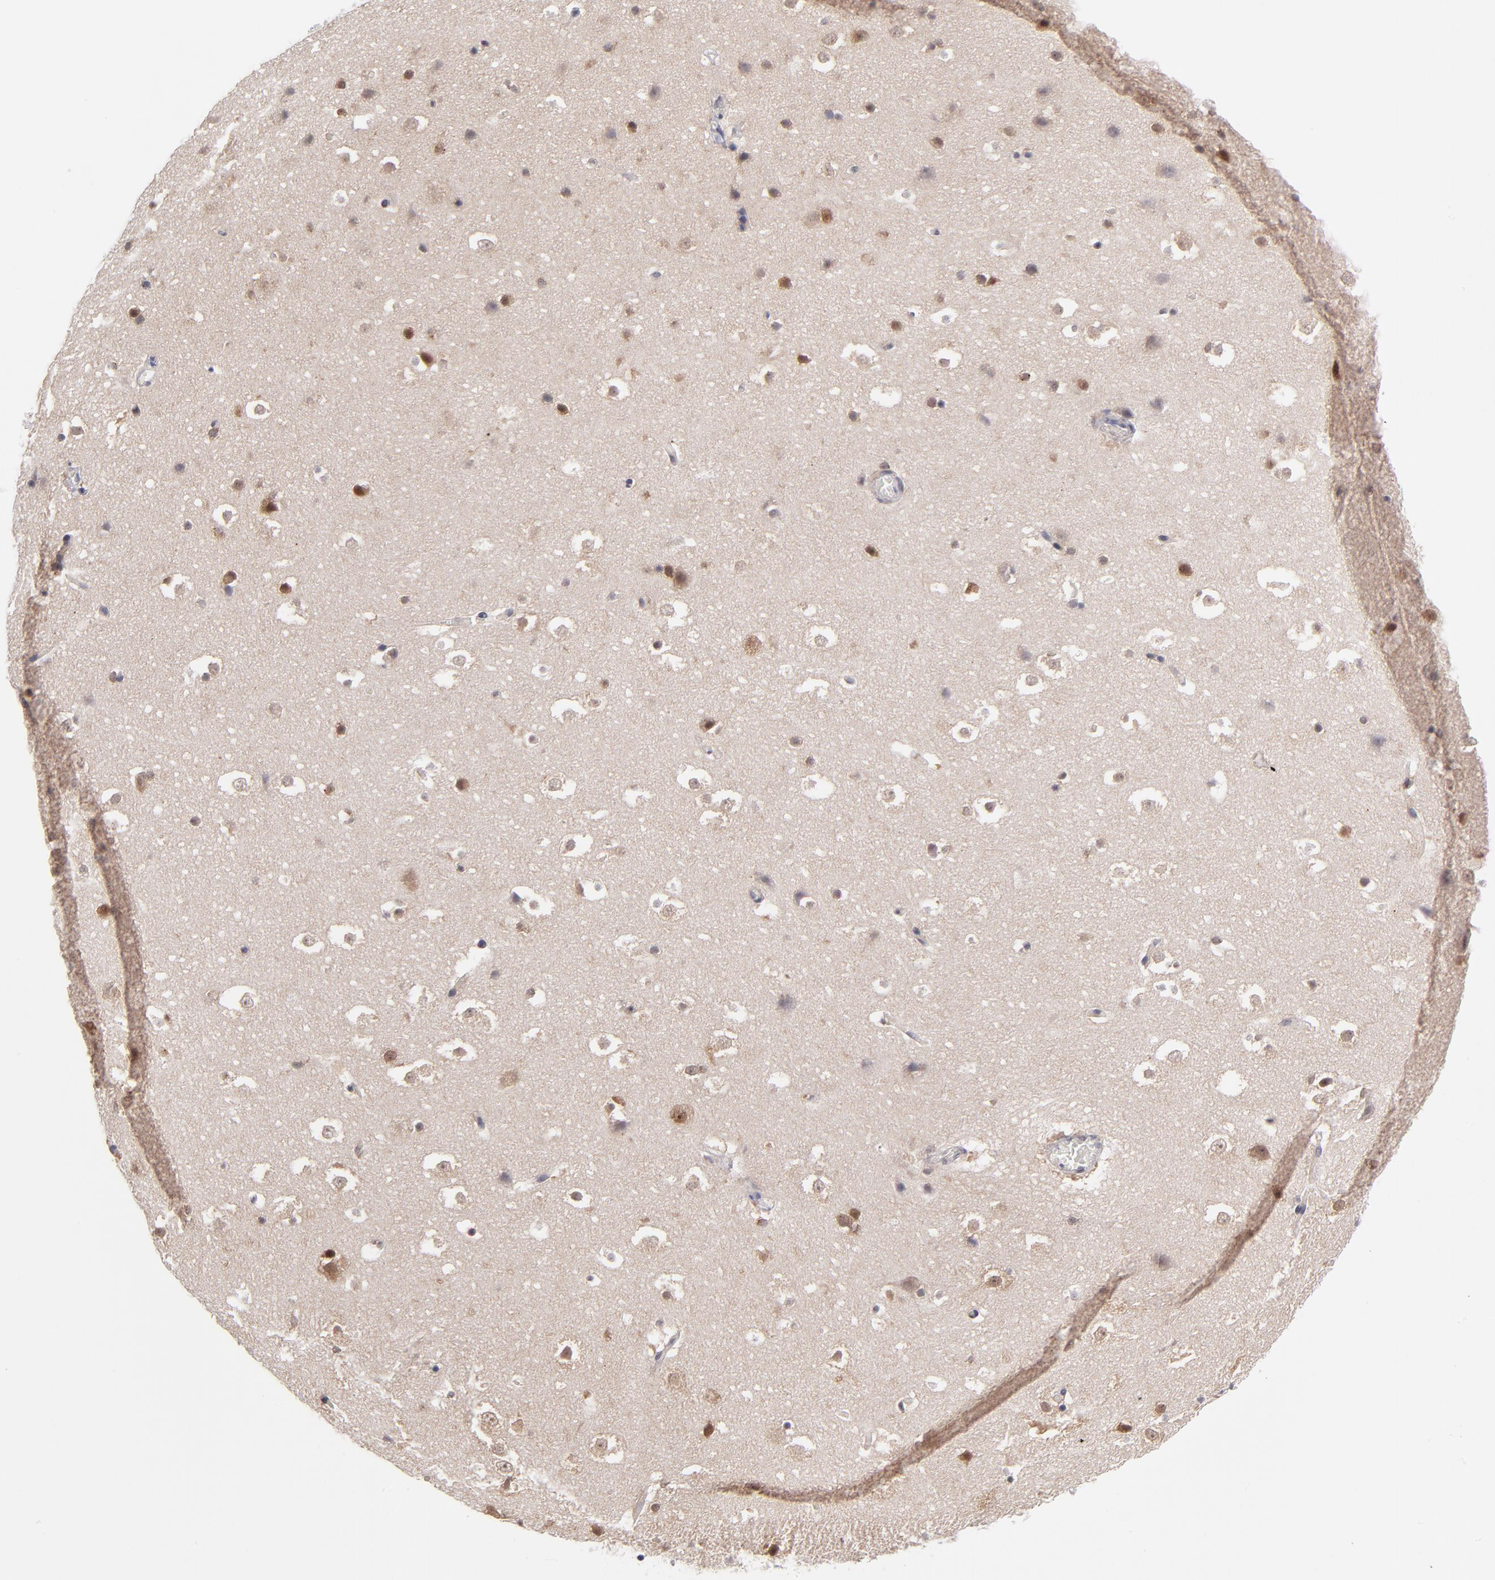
{"staining": {"intensity": "negative", "quantity": "none", "location": "none"}, "tissue": "hippocampus", "cell_type": "Glial cells", "image_type": "normal", "snomed": [{"axis": "morphology", "description": "Normal tissue, NOS"}, {"axis": "topography", "description": "Hippocampus"}], "caption": "This is an immunohistochemistry (IHC) image of normal hippocampus. There is no expression in glial cells.", "gene": "UBE2E2", "patient": {"sex": "male", "age": 45}}